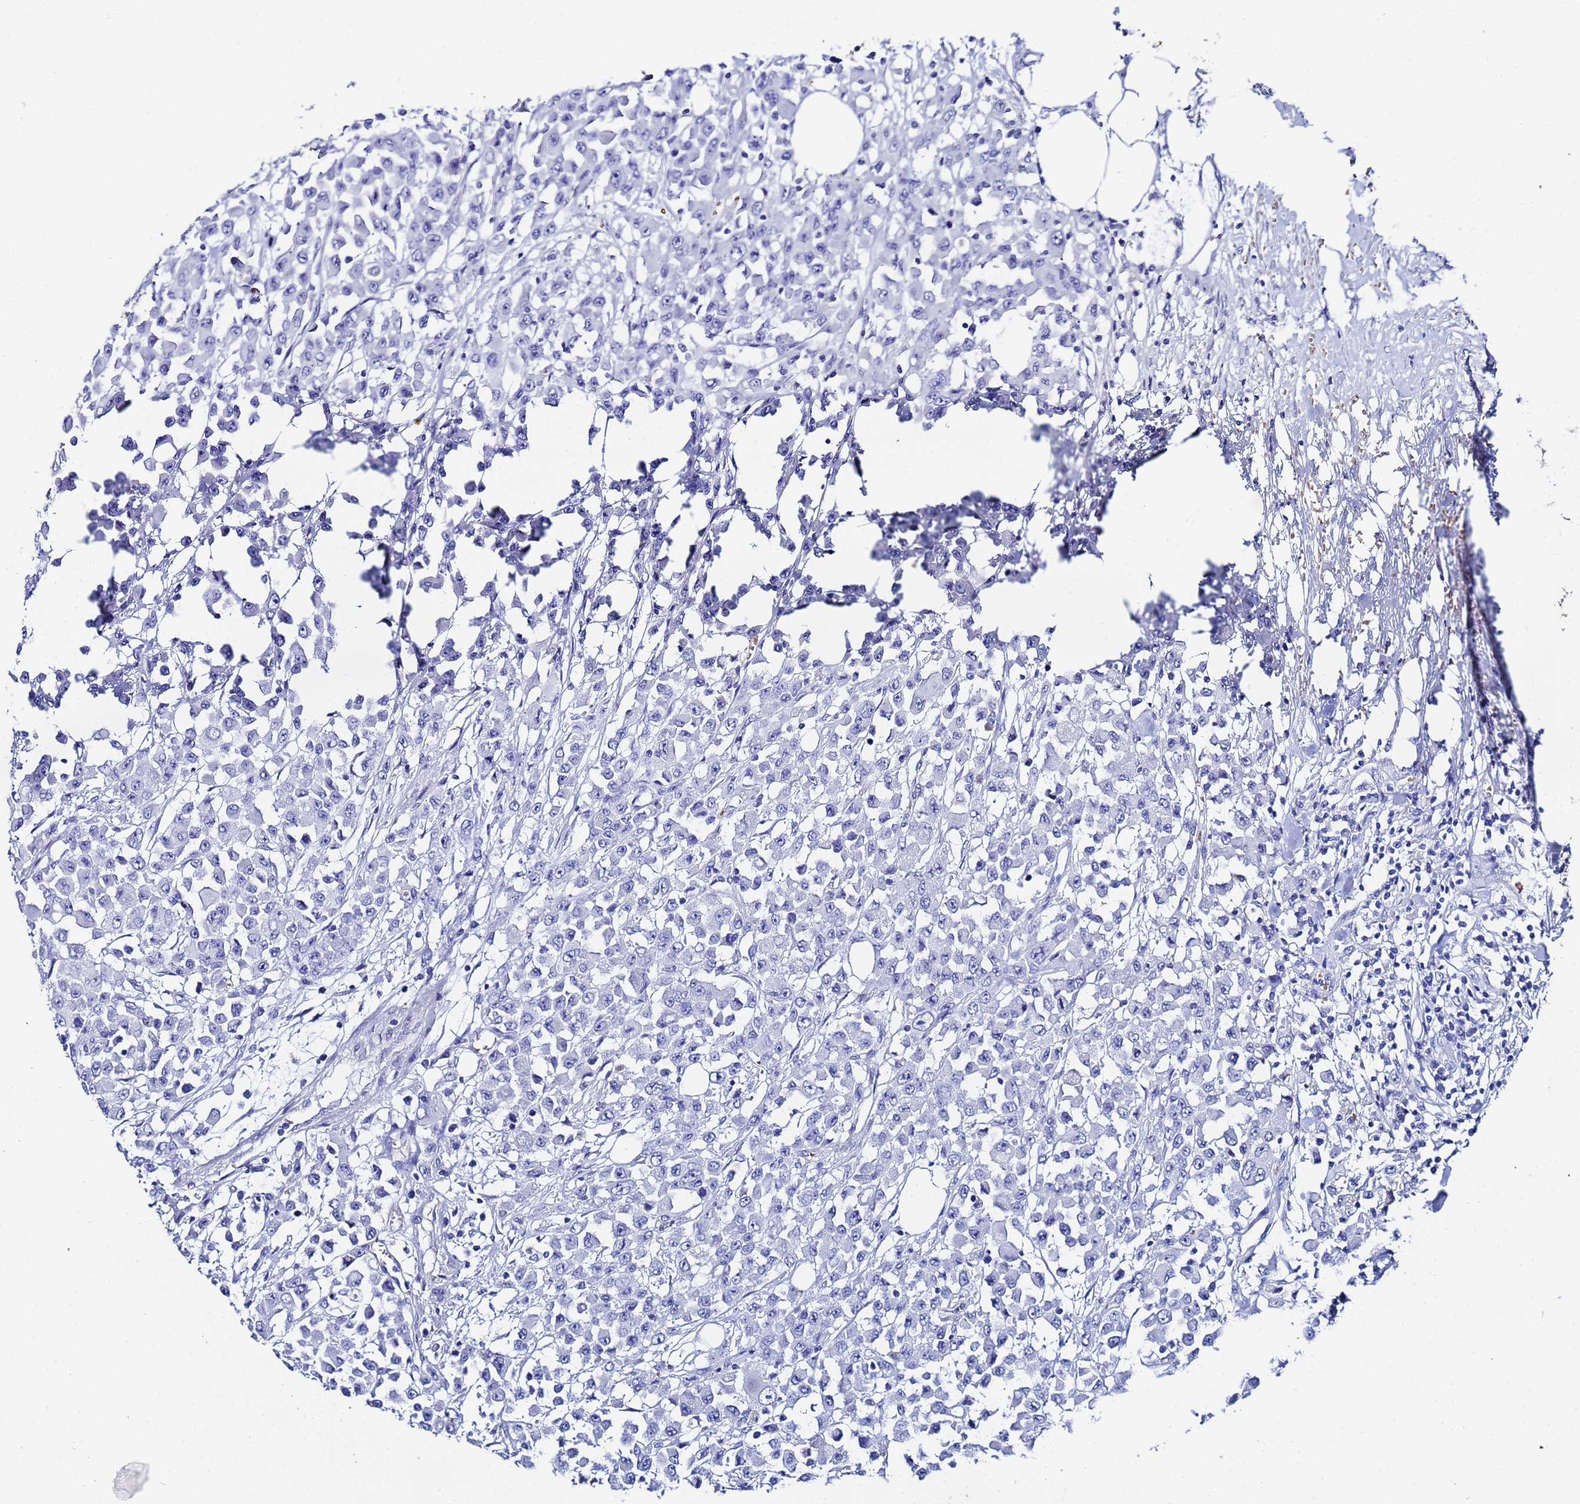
{"staining": {"intensity": "negative", "quantity": "none", "location": "none"}, "tissue": "colorectal cancer", "cell_type": "Tumor cells", "image_type": "cancer", "snomed": [{"axis": "morphology", "description": "Adenocarcinoma, NOS"}, {"axis": "topography", "description": "Colon"}], "caption": "The image shows no staining of tumor cells in colorectal adenocarcinoma.", "gene": "ZNF26", "patient": {"sex": "male", "age": 51}}